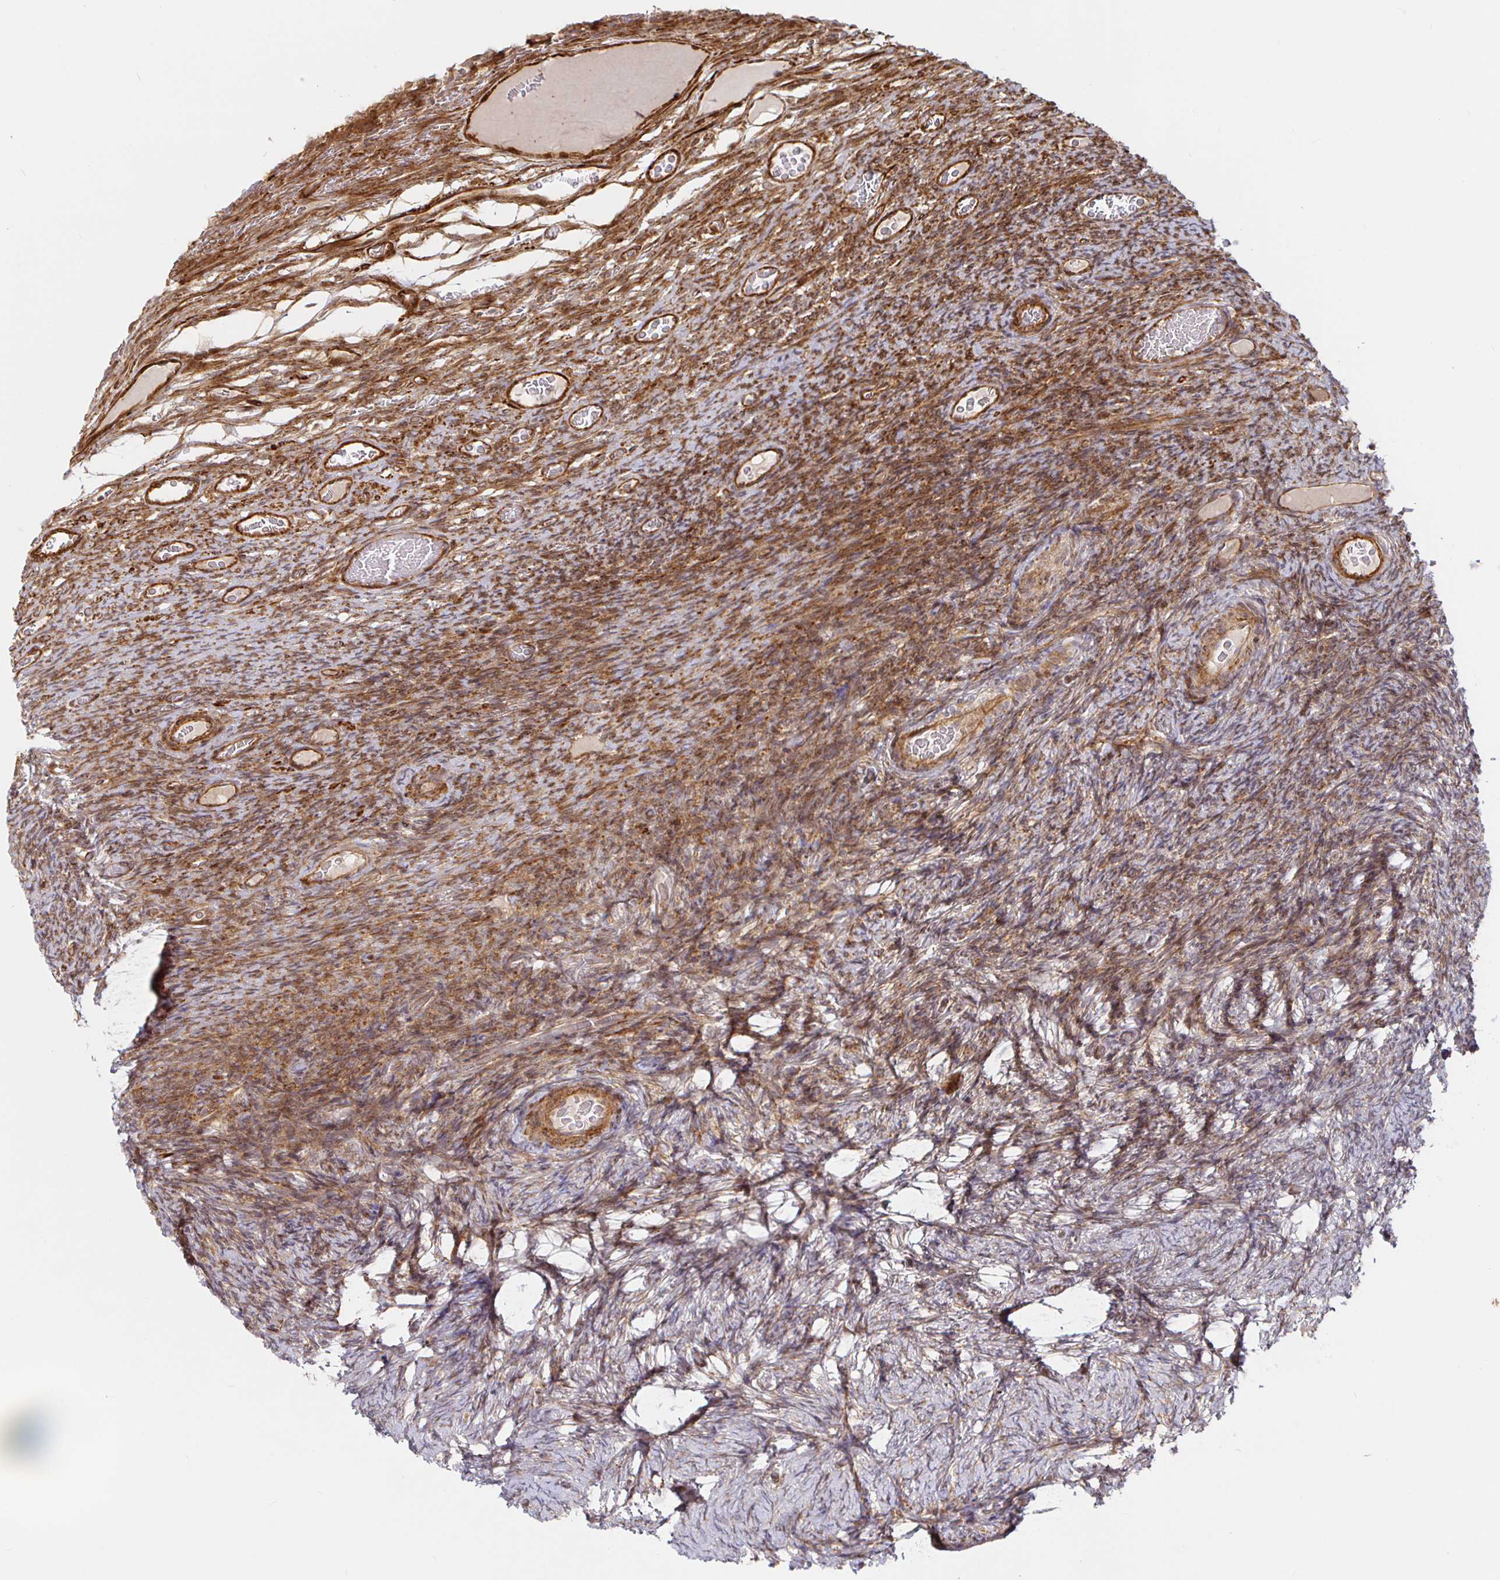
{"staining": {"intensity": "moderate", "quantity": ">75%", "location": "cytoplasmic/membranous"}, "tissue": "ovary", "cell_type": "Ovarian stroma cells", "image_type": "normal", "snomed": [{"axis": "morphology", "description": "Normal tissue, NOS"}, {"axis": "topography", "description": "Ovary"}], "caption": "Immunohistochemical staining of normal human ovary exhibits moderate cytoplasmic/membranous protein positivity in about >75% of ovarian stroma cells. (brown staining indicates protein expression, while blue staining denotes nuclei).", "gene": "STRAP", "patient": {"sex": "female", "age": 34}}